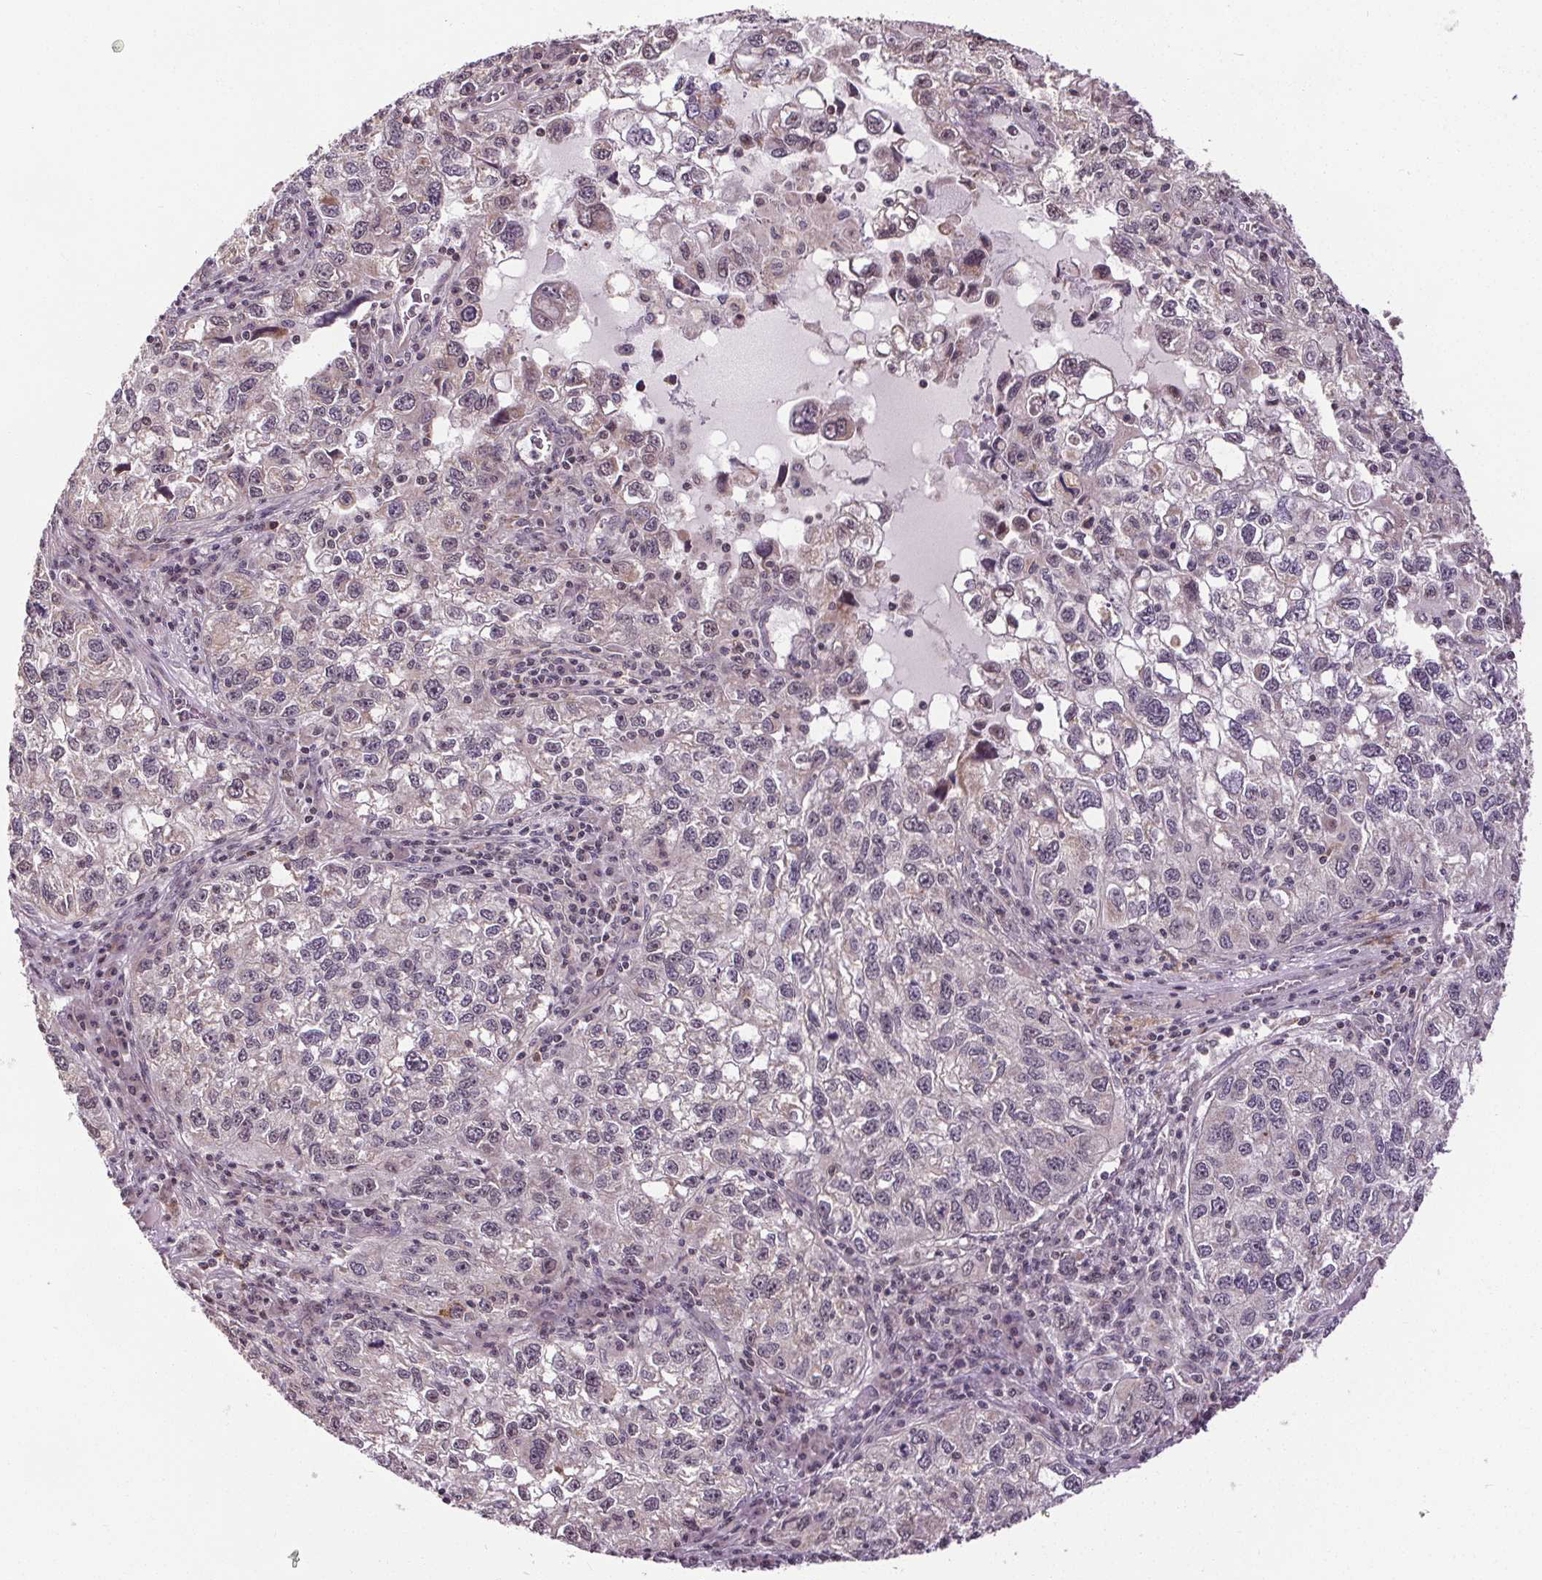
{"staining": {"intensity": "weak", "quantity": "25%-75%", "location": "nuclear"}, "tissue": "cervical cancer", "cell_type": "Tumor cells", "image_type": "cancer", "snomed": [{"axis": "morphology", "description": "Squamous cell carcinoma, NOS"}, {"axis": "topography", "description": "Cervix"}], "caption": "Squamous cell carcinoma (cervical) stained for a protein (brown) exhibits weak nuclear positive staining in approximately 25%-75% of tumor cells.", "gene": "KIAA0232", "patient": {"sex": "female", "age": 55}}